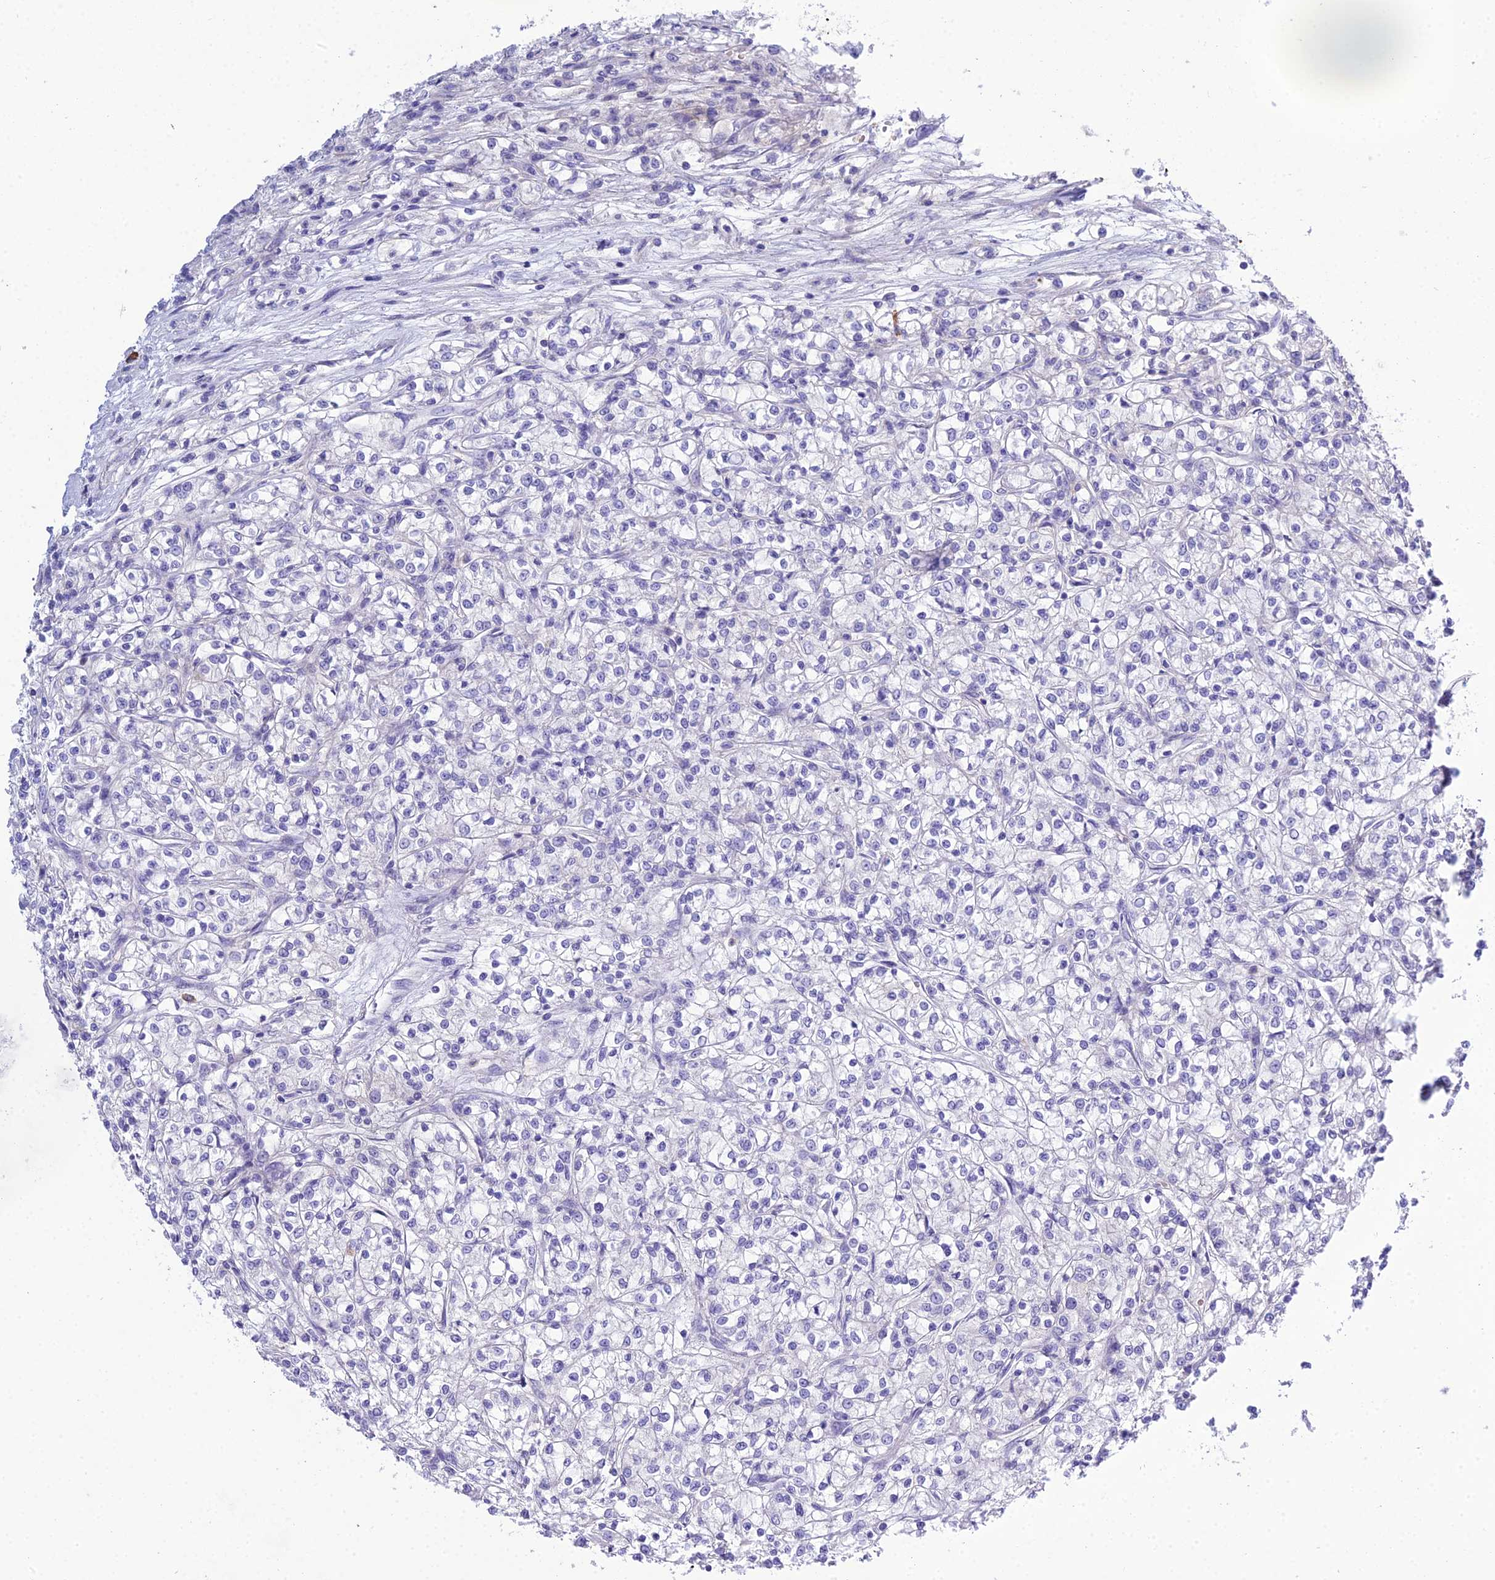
{"staining": {"intensity": "negative", "quantity": "none", "location": "none"}, "tissue": "renal cancer", "cell_type": "Tumor cells", "image_type": "cancer", "snomed": [{"axis": "morphology", "description": "Adenocarcinoma, NOS"}, {"axis": "topography", "description": "Kidney"}], "caption": "The photomicrograph shows no significant positivity in tumor cells of renal cancer. Nuclei are stained in blue.", "gene": "OR1Q1", "patient": {"sex": "female", "age": 59}}